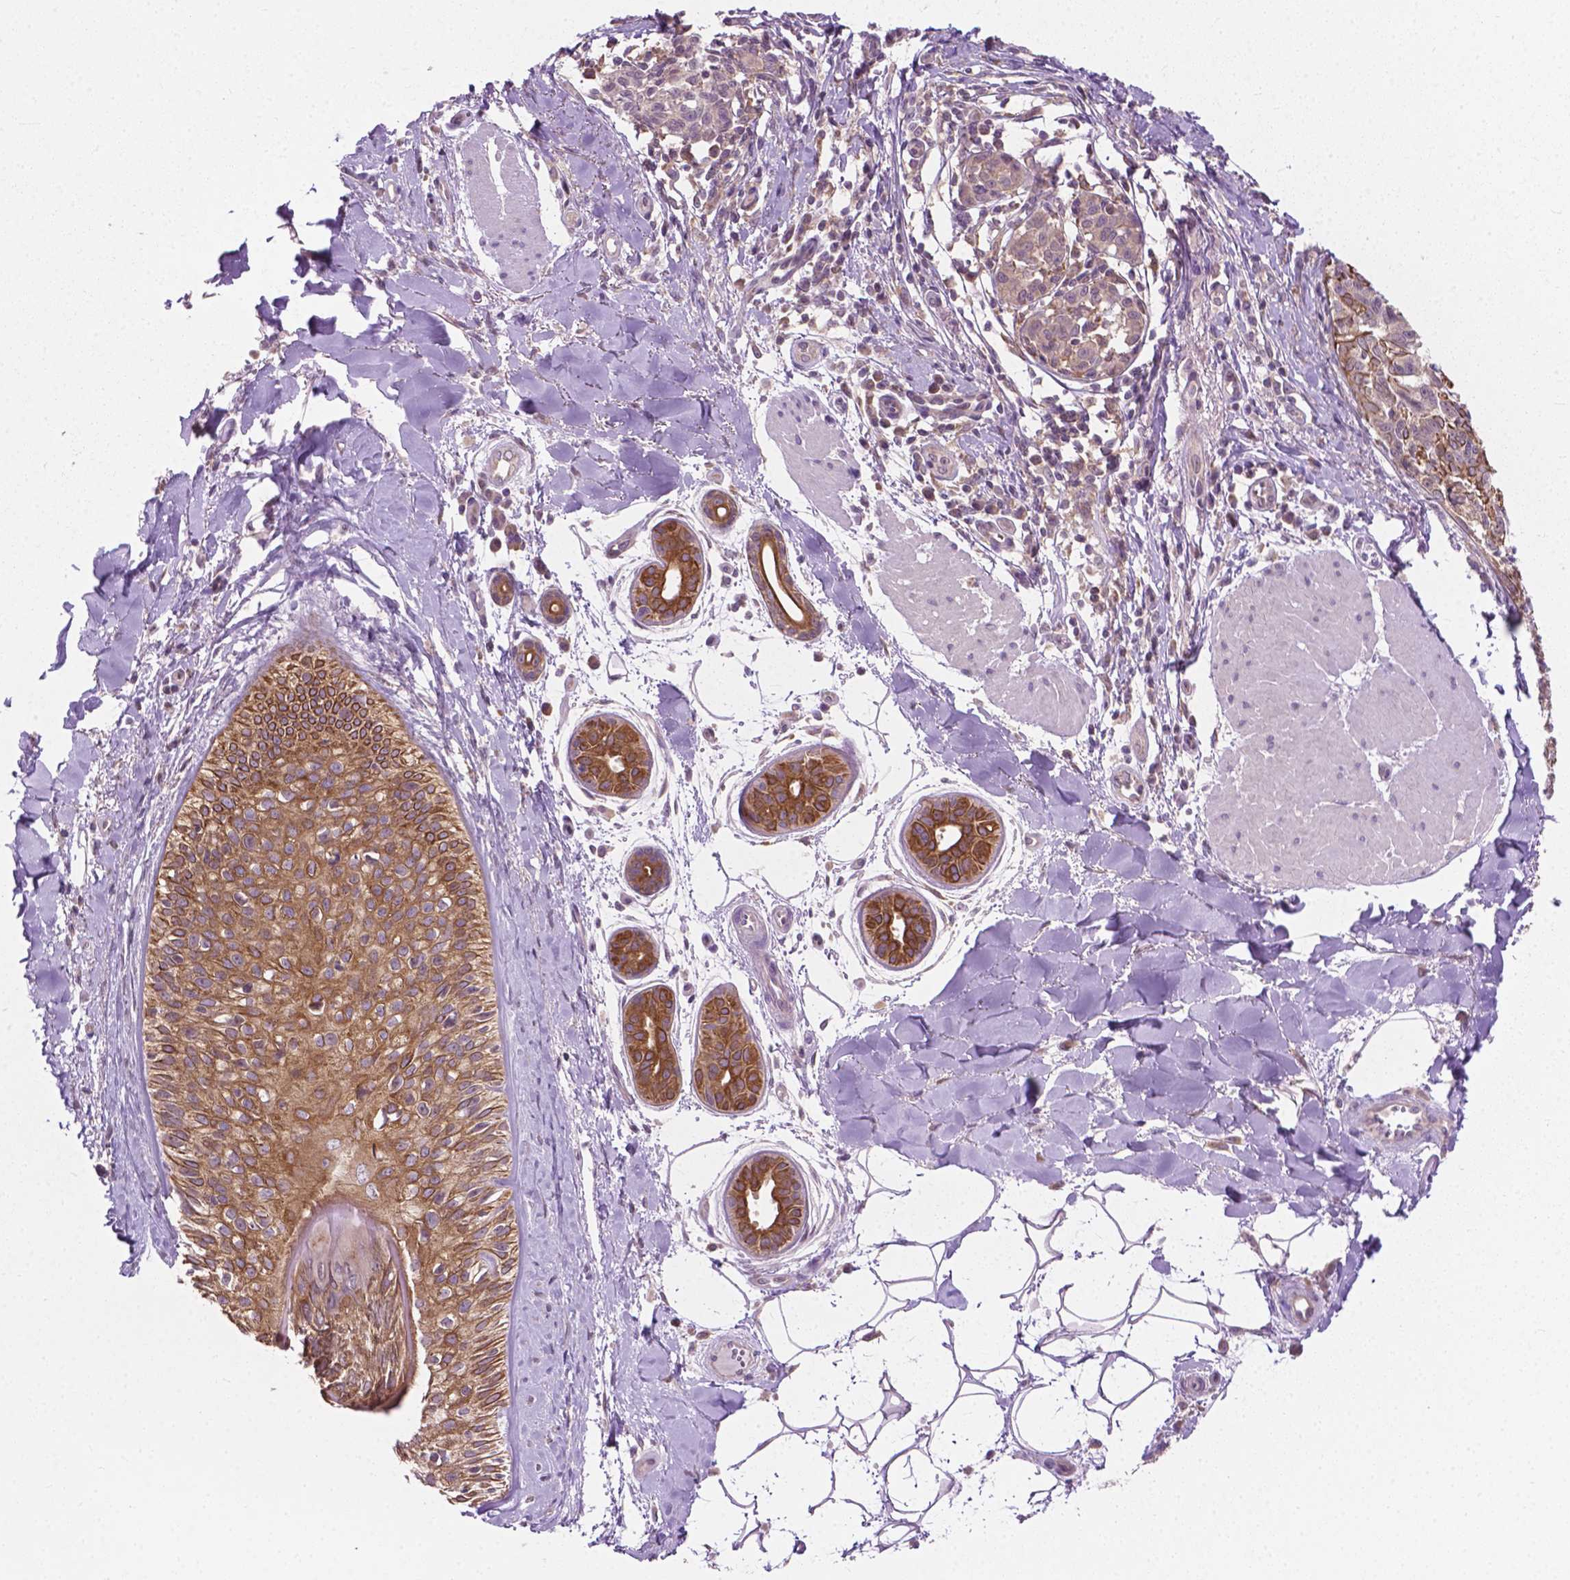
{"staining": {"intensity": "negative", "quantity": "none", "location": "none"}, "tissue": "melanoma", "cell_type": "Tumor cells", "image_type": "cancer", "snomed": [{"axis": "morphology", "description": "Malignant melanoma, NOS"}, {"axis": "topography", "description": "Skin"}], "caption": "High magnification brightfield microscopy of melanoma stained with DAB (brown) and counterstained with hematoxylin (blue): tumor cells show no significant positivity.", "gene": "MZT1", "patient": {"sex": "male", "age": 48}}